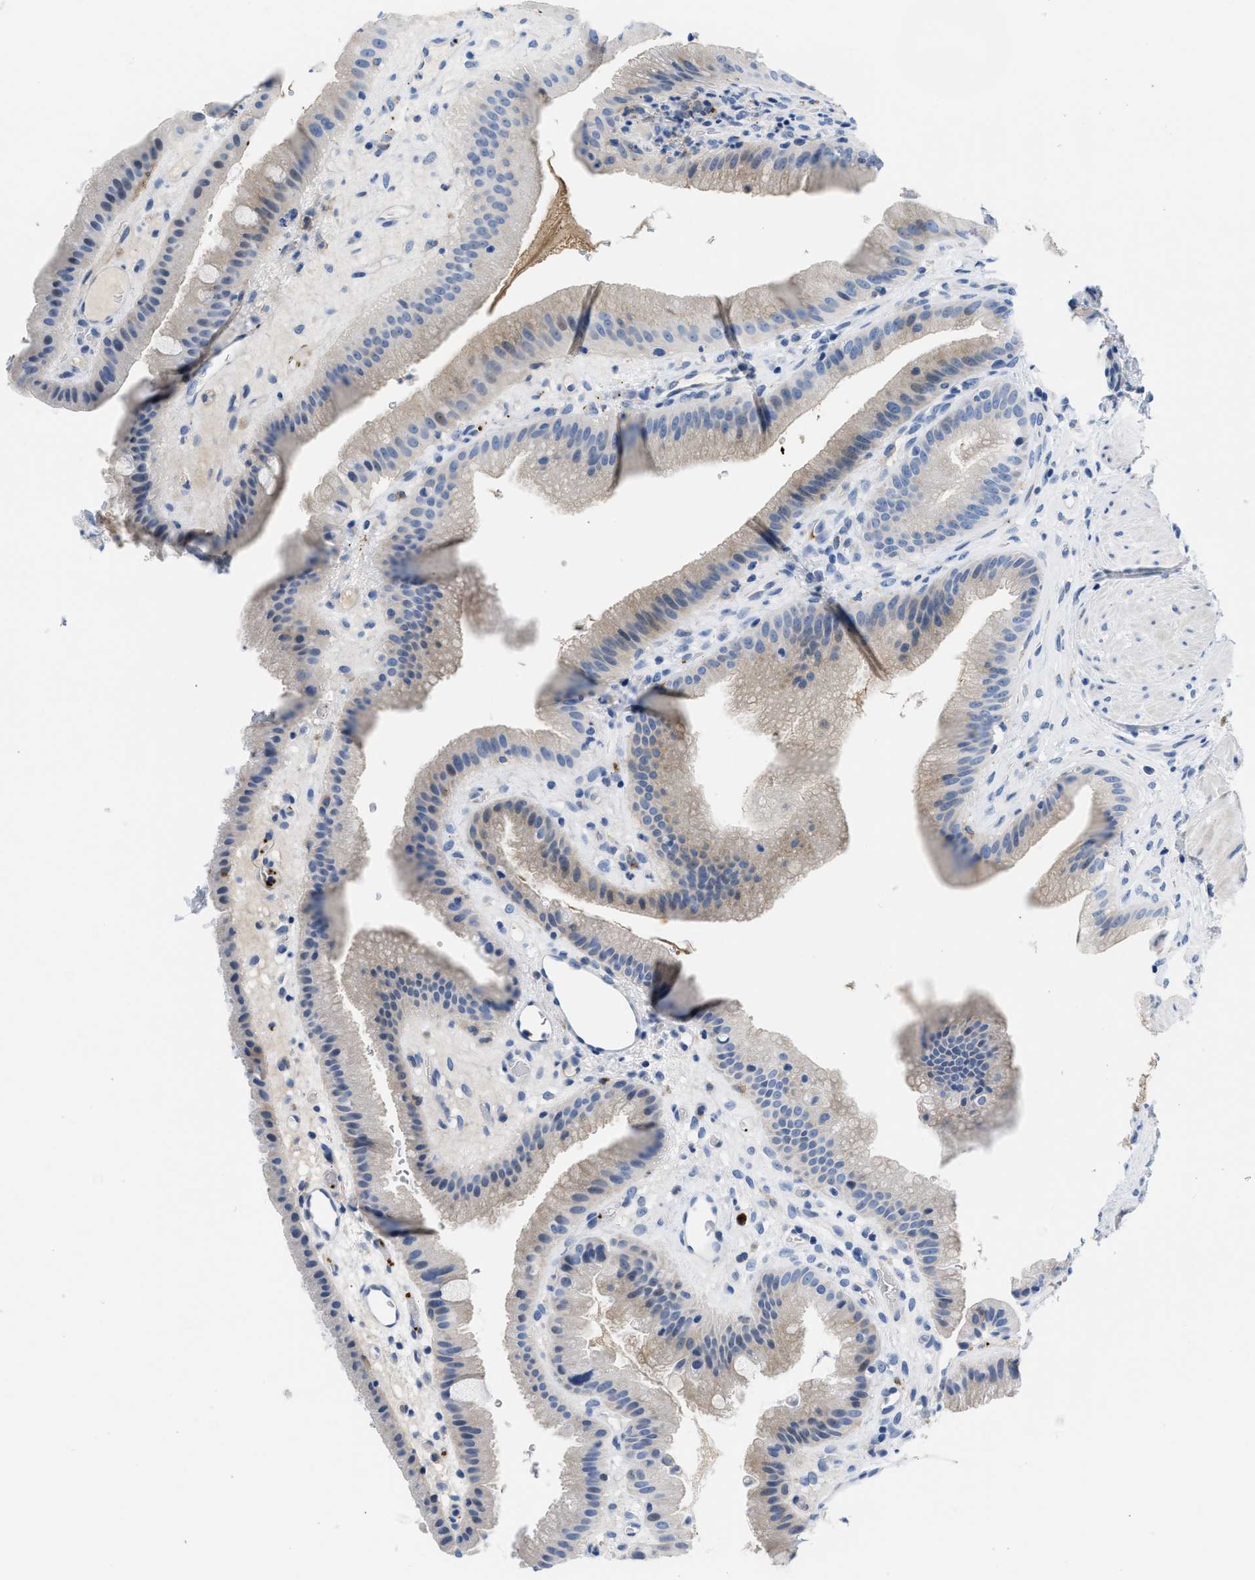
{"staining": {"intensity": "negative", "quantity": "none", "location": "none"}, "tissue": "gallbladder", "cell_type": "Glandular cells", "image_type": "normal", "snomed": [{"axis": "morphology", "description": "Normal tissue, NOS"}, {"axis": "topography", "description": "Gallbladder"}], "caption": "An IHC photomicrograph of benign gallbladder is shown. There is no staining in glandular cells of gallbladder. (Stains: DAB IHC with hematoxylin counter stain, Microscopy: brightfield microscopy at high magnification).", "gene": "FGF18", "patient": {"sex": "male", "age": 49}}